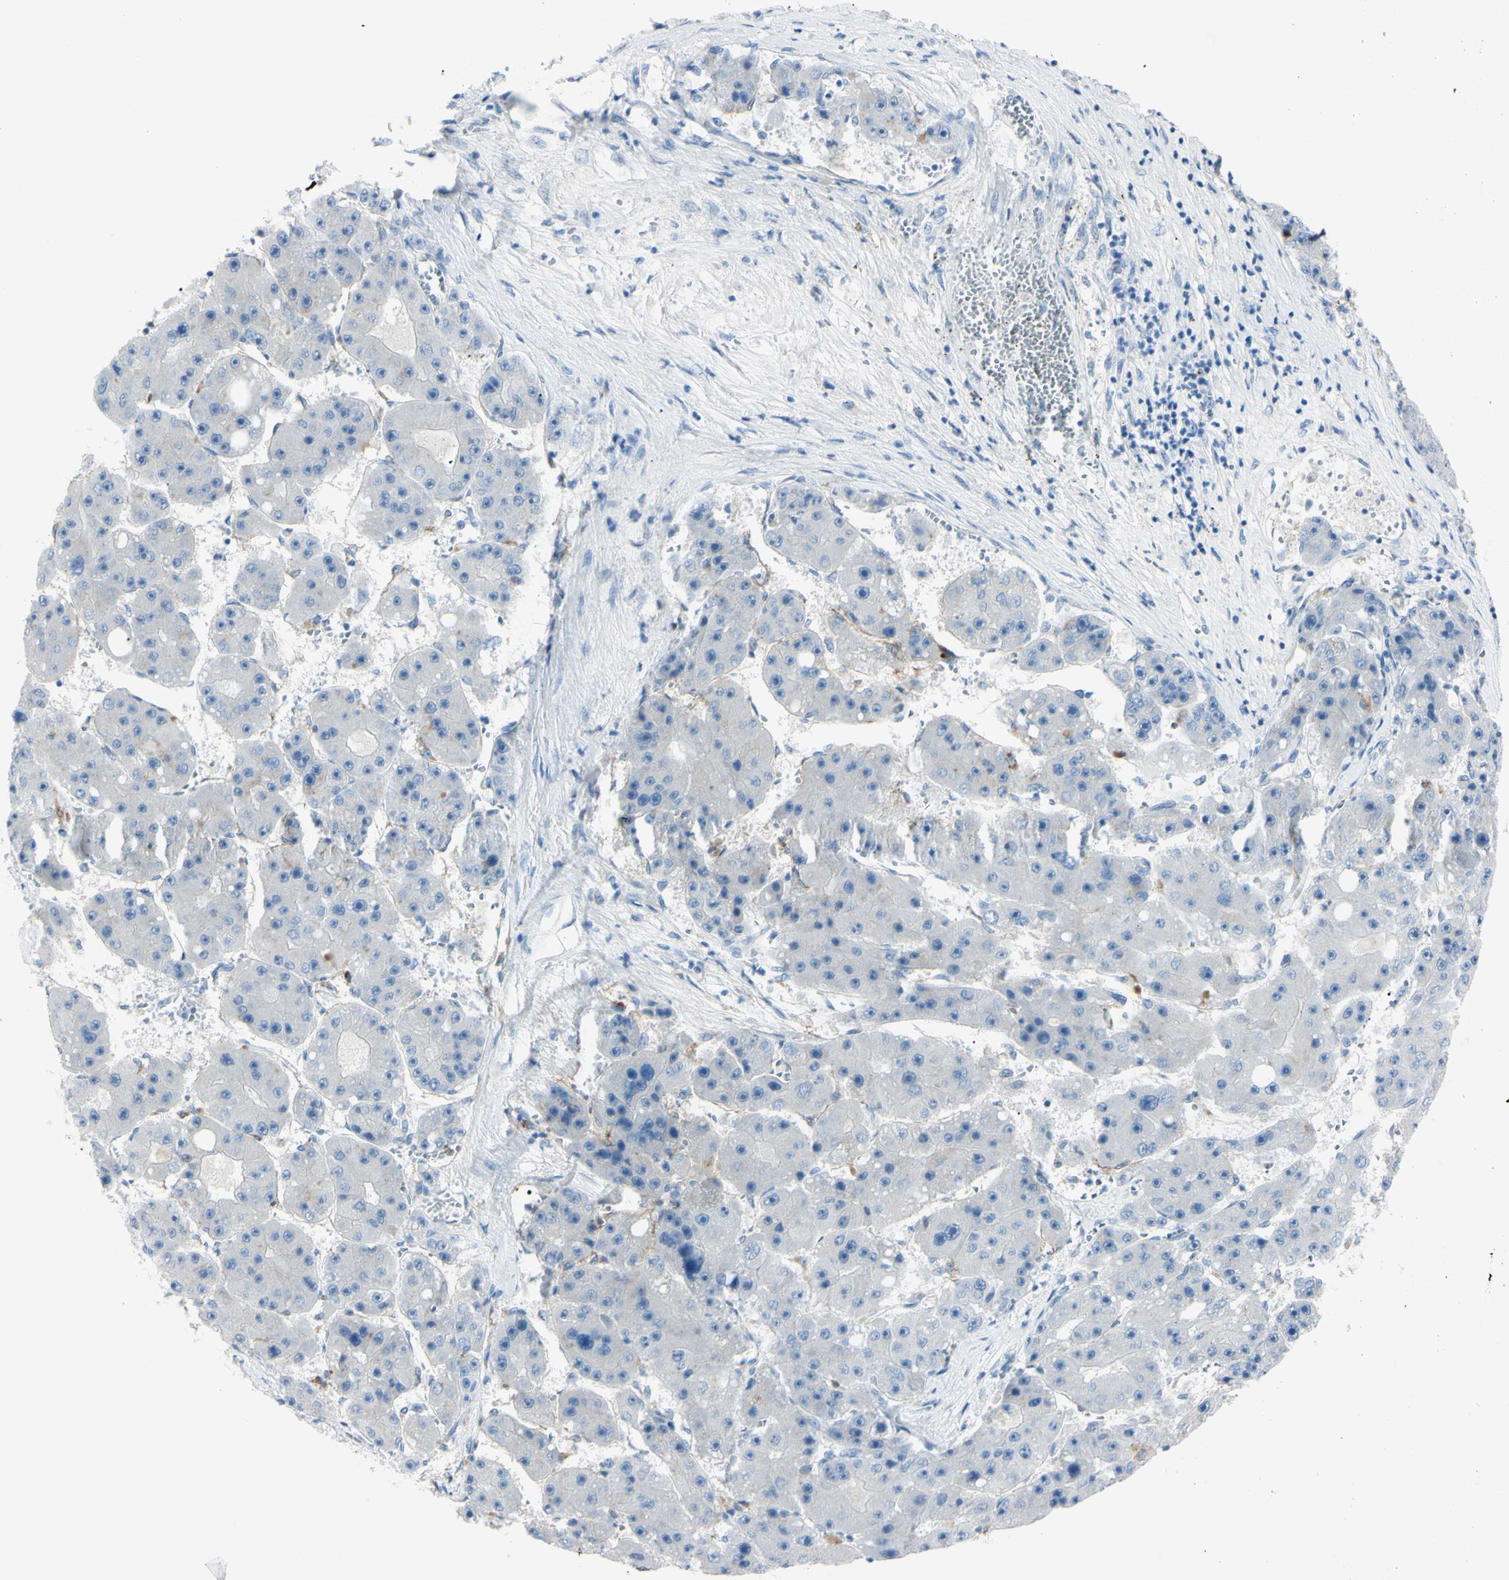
{"staining": {"intensity": "negative", "quantity": "none", "location": "none"}, "tissue": "liver cancer", "cell_type": "Tumor cells", "image_type": "cancer", "snomed": [{"axis": "morphology", "description": "Carcinoma, Hepatocellular, NOS"}, {"axis": "topography", "description": "Liver"}], "caption": "An immunohistochemistry (IHC) histopathology image of liver hepatocellular carcinoma is shown. There is no staining in tumor cells of liver hepatocellular carcinoma. (DAB (3,3'-diaminobenzidine) IHC with hematoxylin counter stain).", "gene": "FOLH1", "patient": {"sex": "female", "age": 61}}